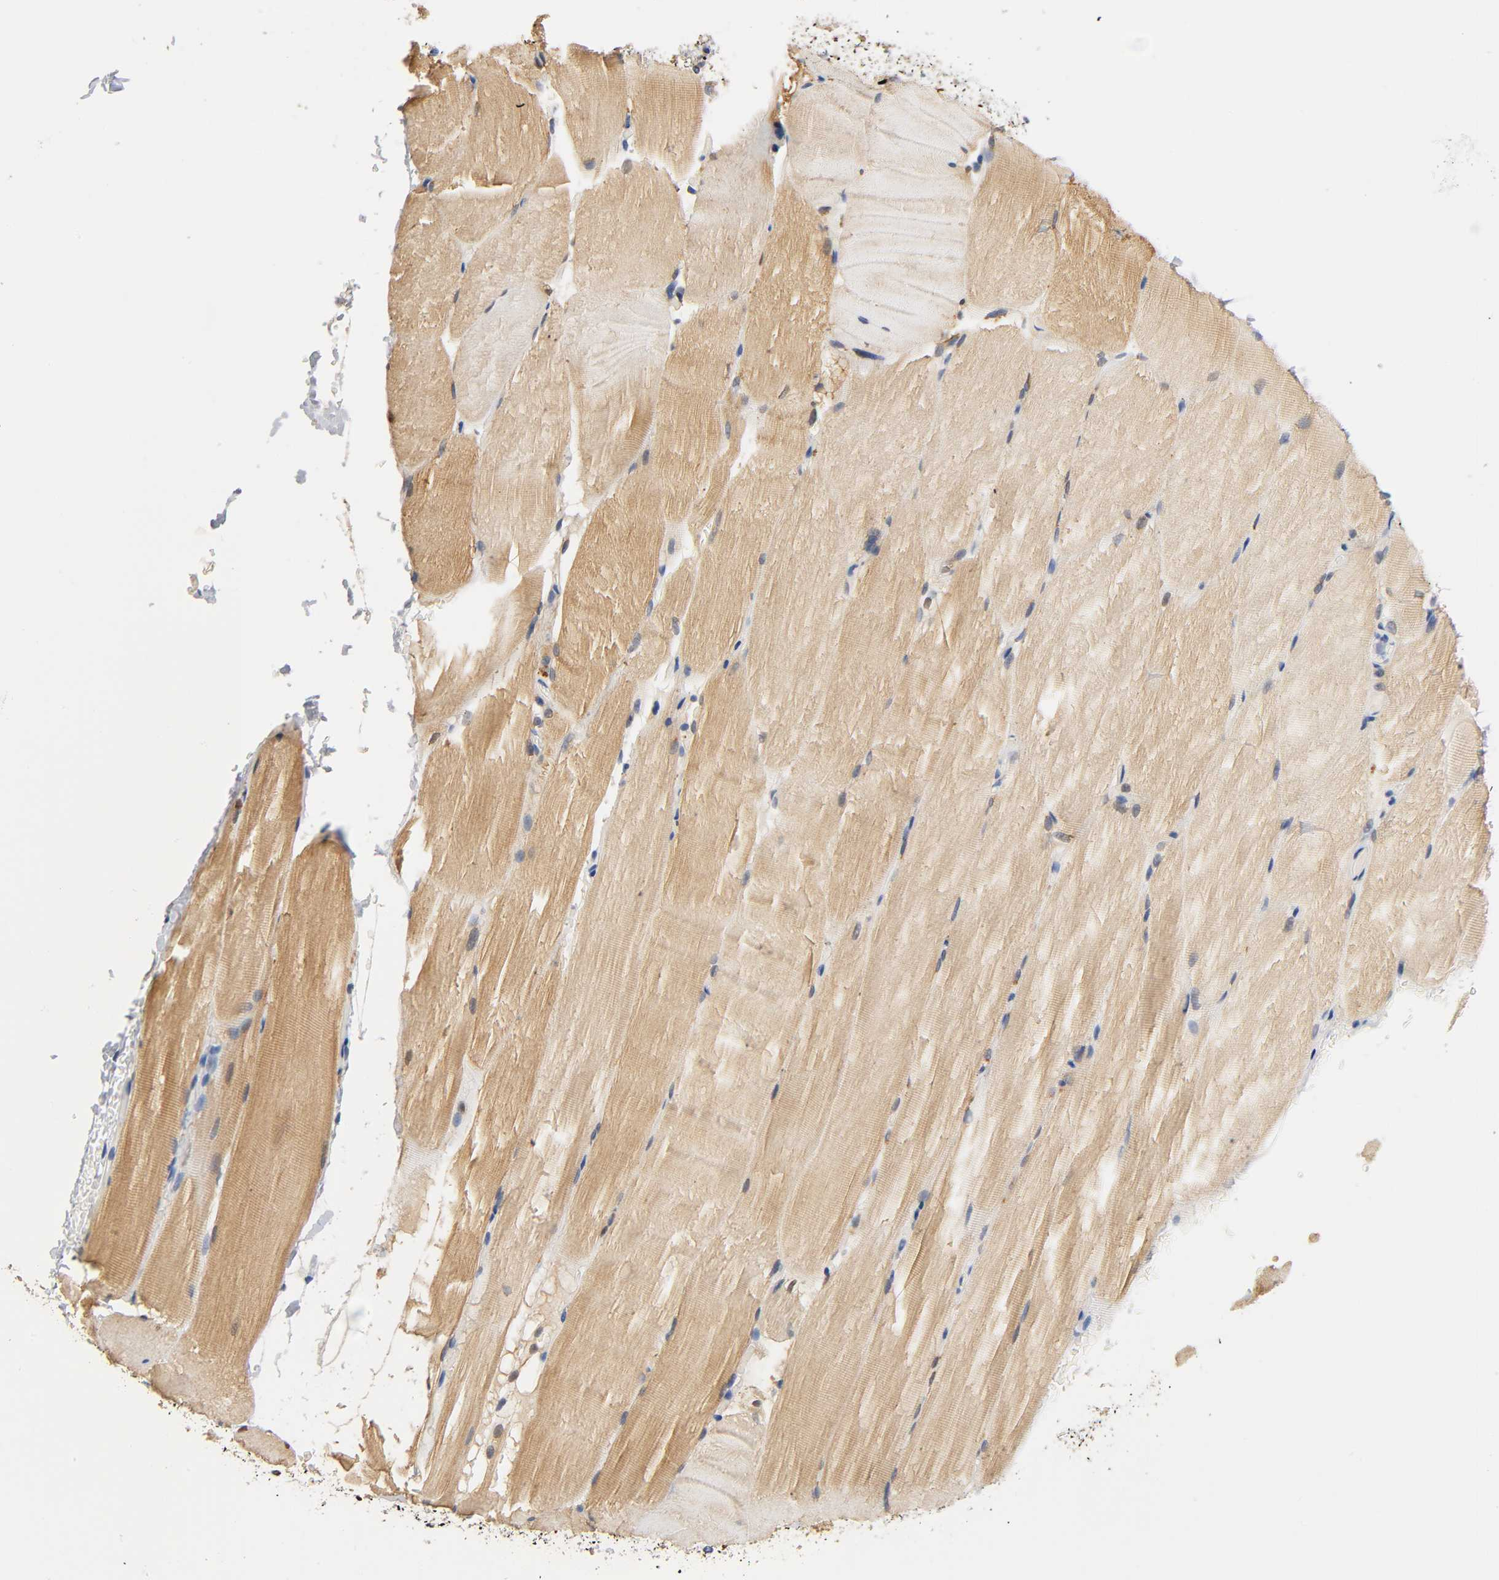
{"staining": {"intensity": "weak", "quantity": ">75%", "location": "cytoplasmic/membranous"}, "tissue": "skeletal muscle", "cell_type": "Myocytes", "image_type": "normal", "snomed": [{"axis": "morphology", "description": "Normal tissue, NOS"}, {"axis": "topography", "description": "Skeletal muscle"}, {"axis": "topography", "description": "Parathyroid gland"}], "caption": "Myocytes demonstrate low levels of weak cytoplasmic/membranous expression in approximately >75% of cells in unremarkable skeletal muscle.", "gene": "UCKL1", "patient": {"sex": "female", "age": 37}}